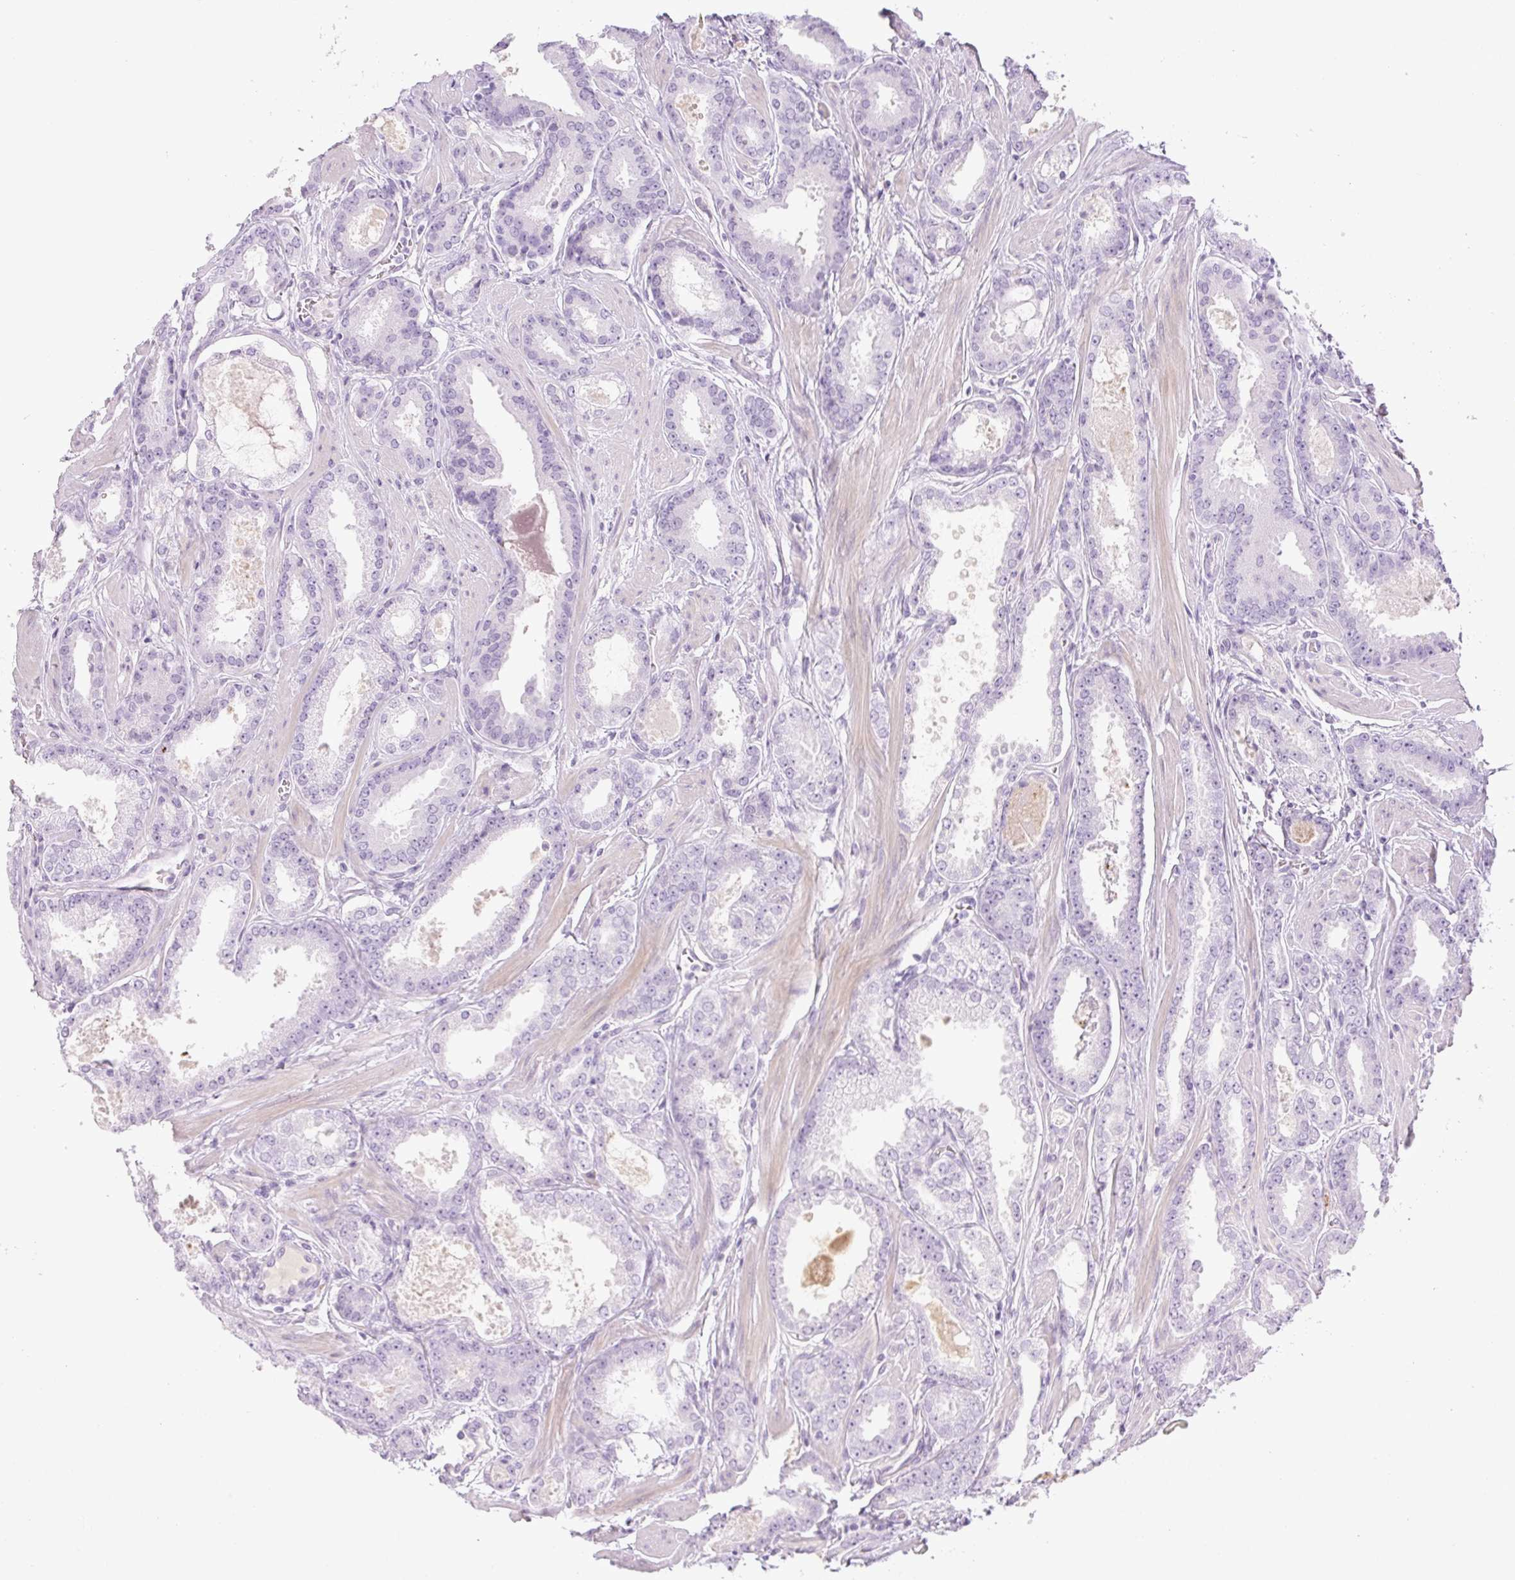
{"staining": {"intensity": "negative", "quantity": "none", "location": "none"}, "tissue": "prostate cancer", "cell_type": "Tumor cells", "image_type": "cancer", "snomed": [{"axis": "morphology", "description": "Adenocarcinoma, Low grade"}, {"axis": "topography", "description": "Prostate"}], "caption": "Tumor cells are negative for protein expression in human prostate cancer.", "gene": "MIA2", "patient": {"sex": "male", "age": 42}}